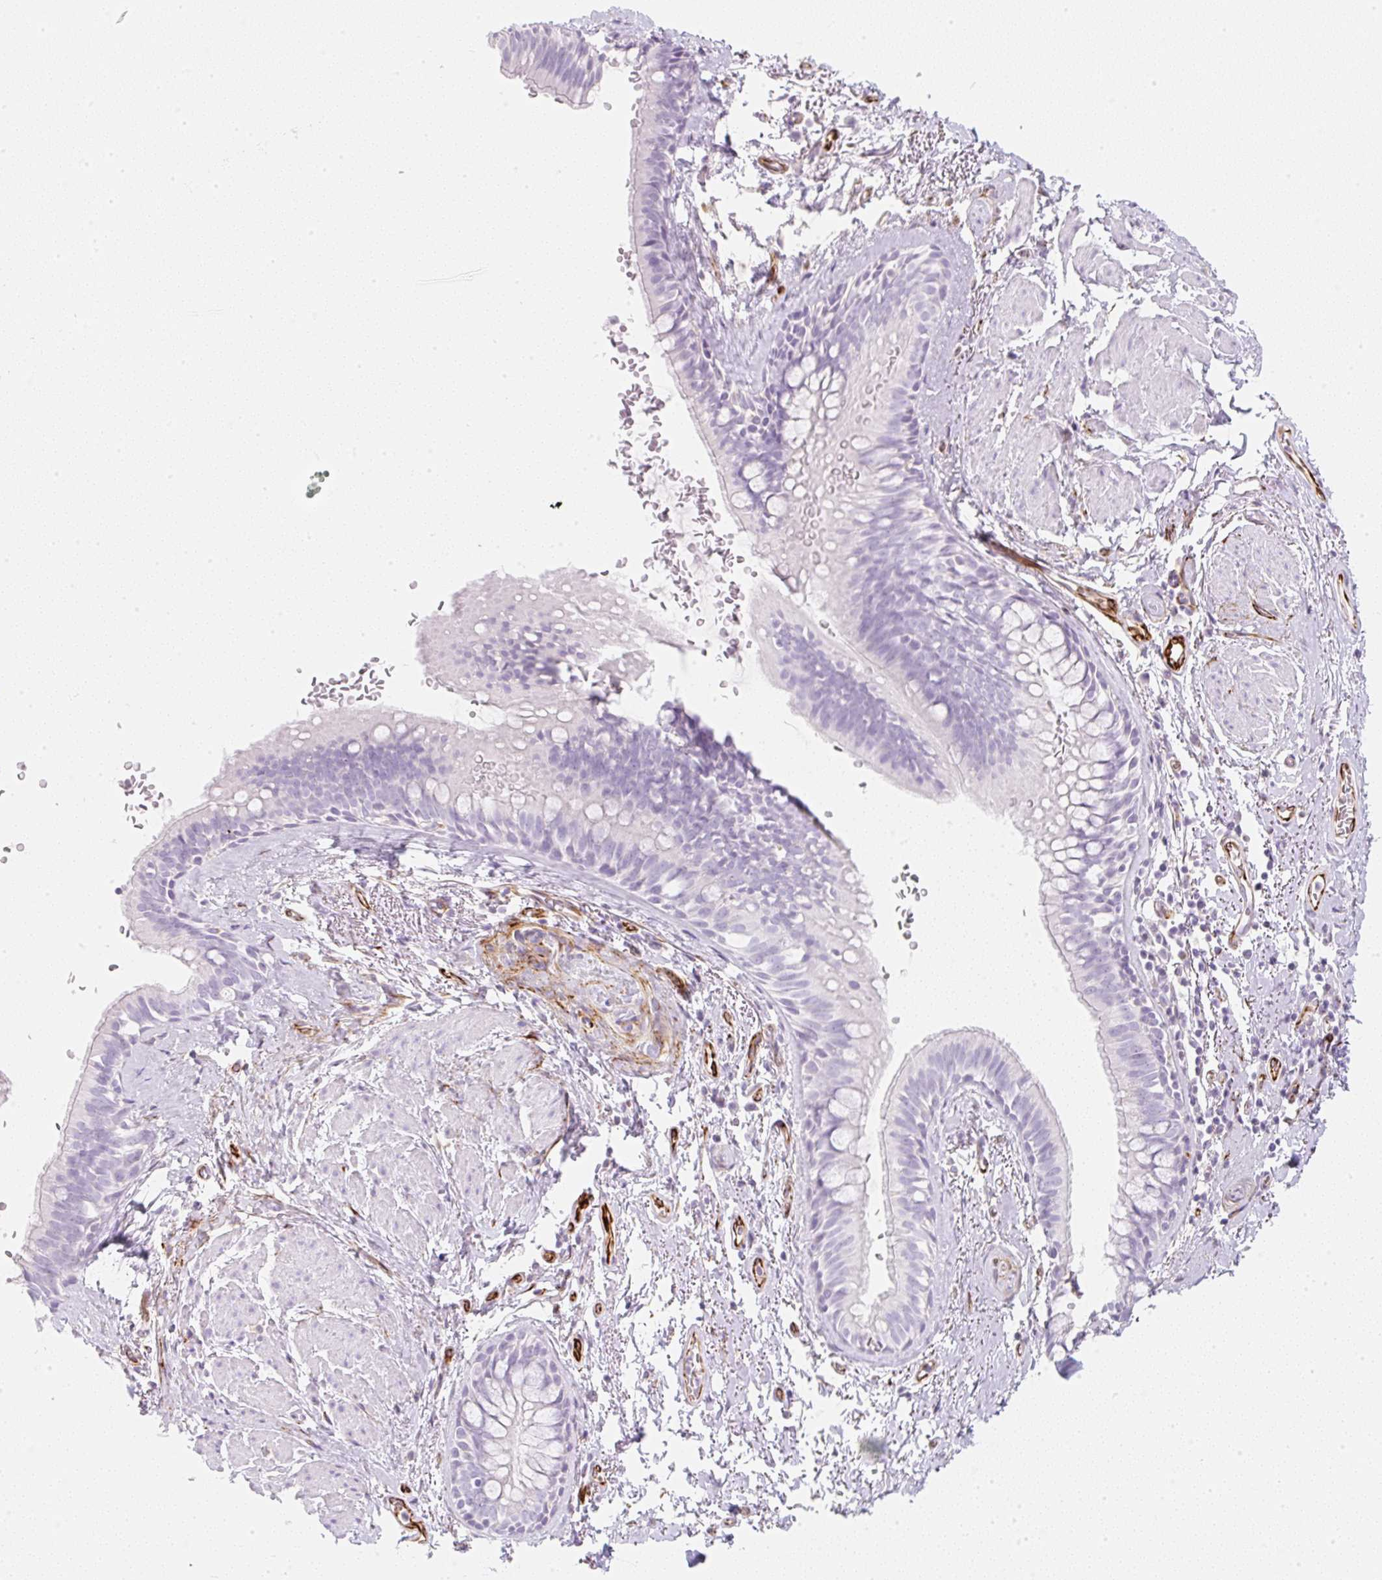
{"staining": {"intensity": "negative", "quantity": "none", "location": "none"}, "tissue": "bronchus", "cell_type": "Respiratory epithelial cells", "image_type": "normal", "snomed": [{"axis": "morphology", "description": "Normal tissue, NOS"}, {"axis": "topography", "description": "Bronchus"}], "caption": "Immunohistochemical staining of benign human bronchus displays no significant staining in respiratory epithelial cells.", "gene": "ZNF689", "patient": {"sex": "male", "age": 67}}